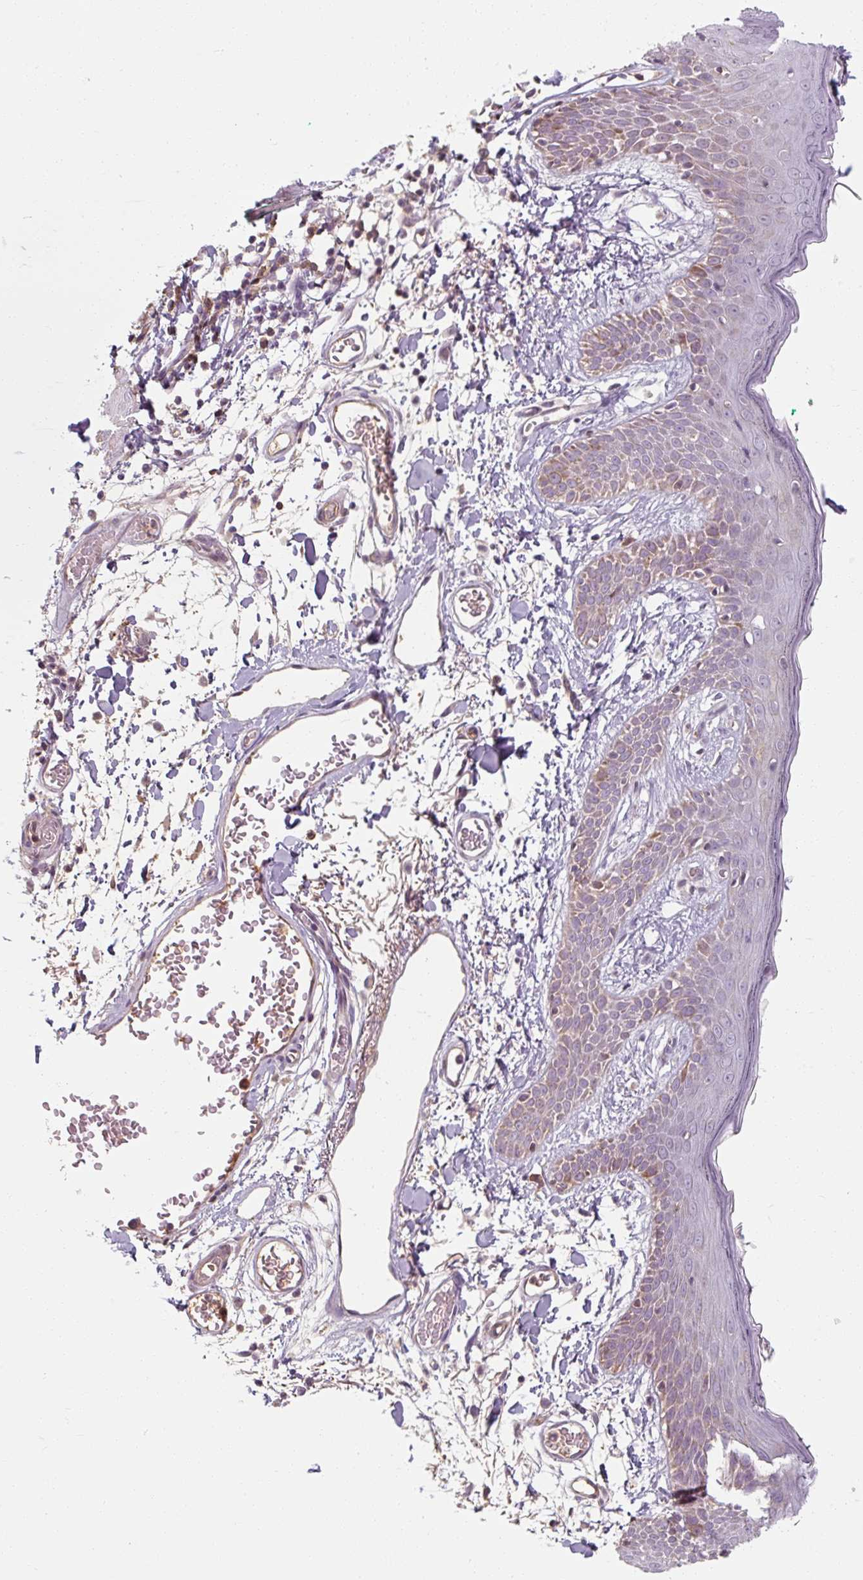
{"staining": {"intensity": "negative", "quantity": "none", "location": "none"}, "tissue": "skin", "cell_type": "Fibroblasts", "image_type": "normal", "snomed": [{"axis": "morphology", "description": "Normal tissue, NOS"}, {"axis": "topography", "description": "Skin"}], "caption": "A histopathology image of human skin is negative for staining in fibroblasts. Nuclei are stained in blue.", "gene": "TSEN54", "patient": {"sex": "male", "age": 79}}